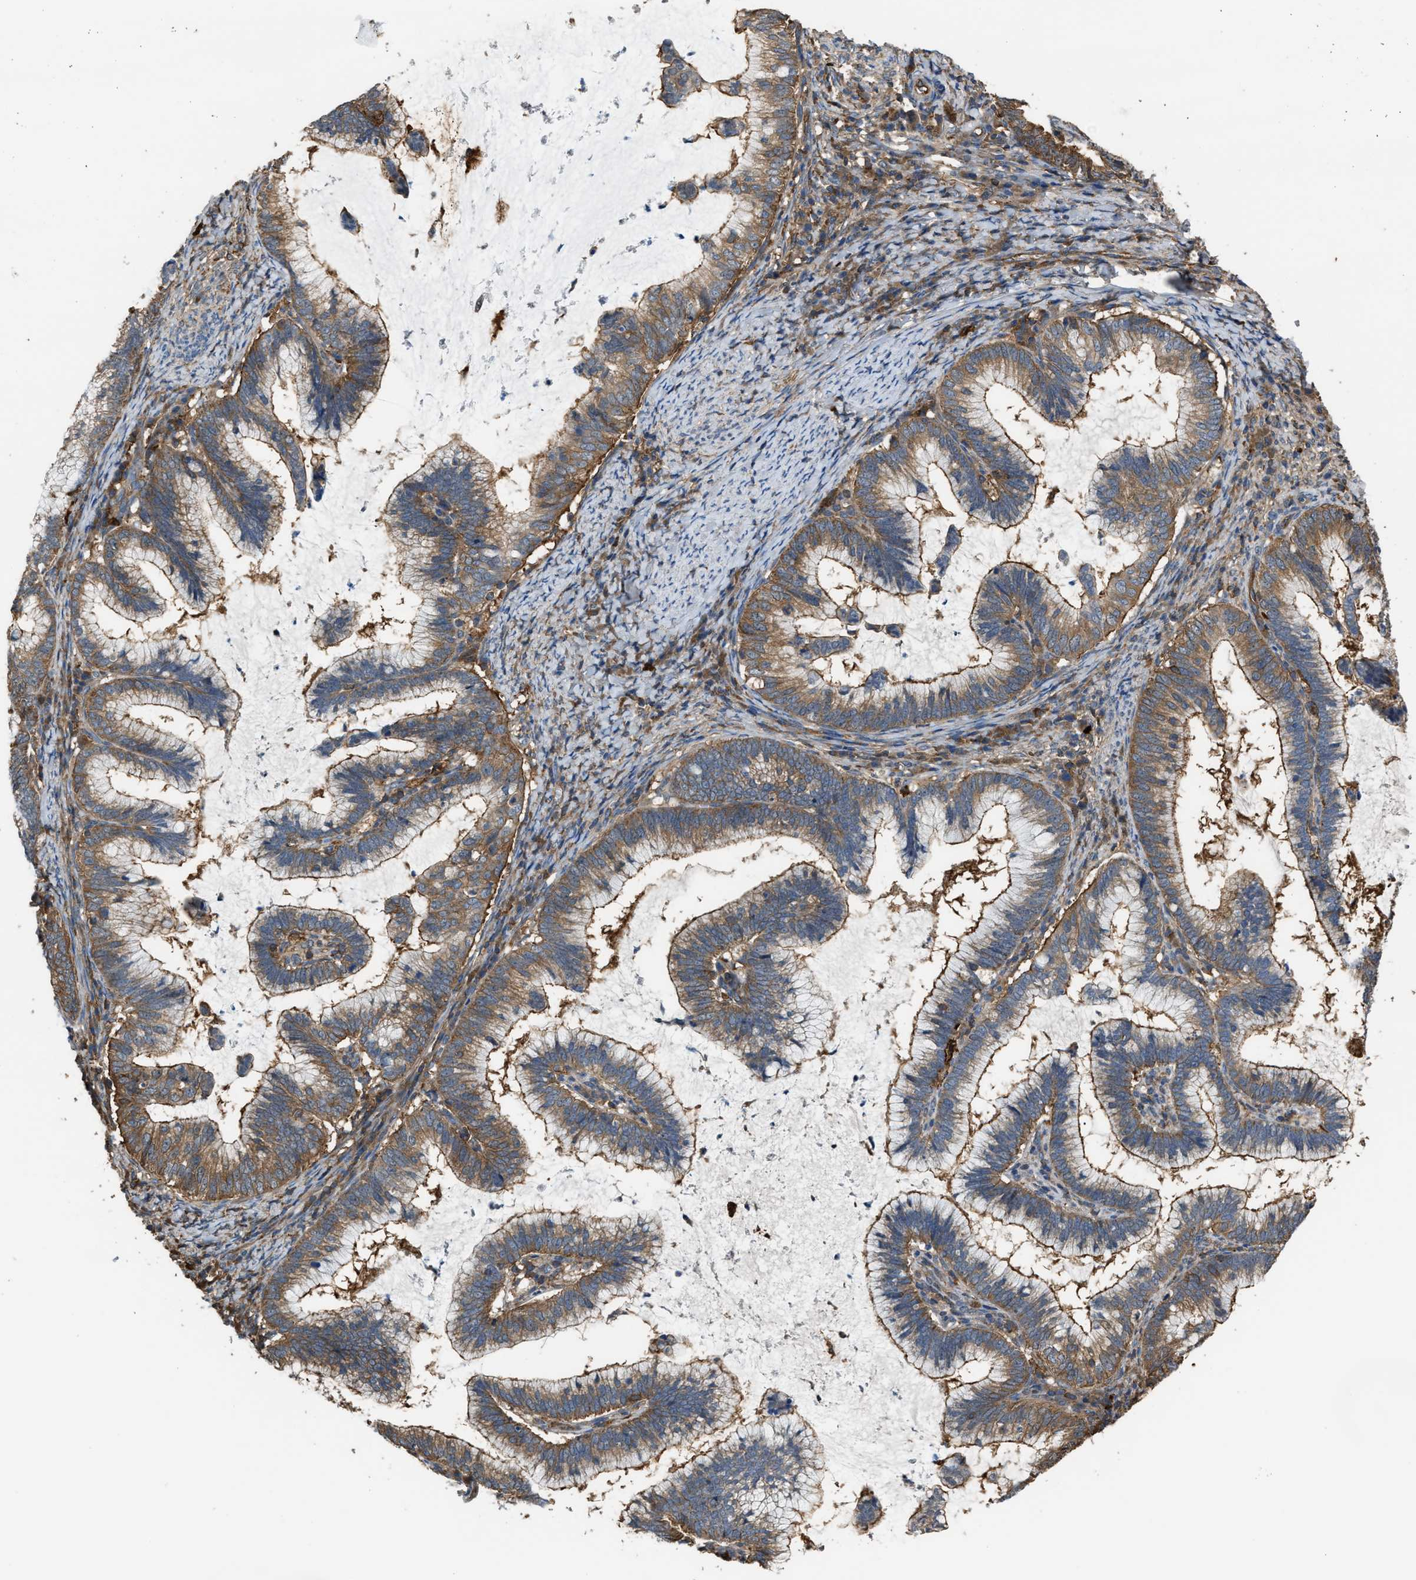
{"staining": {"intensity": "moderate", "quantity": ">75%", "location": "cytoplasmic/membranous"}, "tissue": "cervical cancer", "cell_type": "Tumor cells", "image_type": "cancer", "snomed": [{"axis": "morphology", "description": "Adenocarcinoma, NOS"}, {"axis": "topography", "description": "Cervix"}], "caption": "Human cervical adenocarcinoma stained with a protein marker exhibits moderate staining in tumor cells.", "gene": "ATIC", "patient": {"sex": "female", "age": 36}}